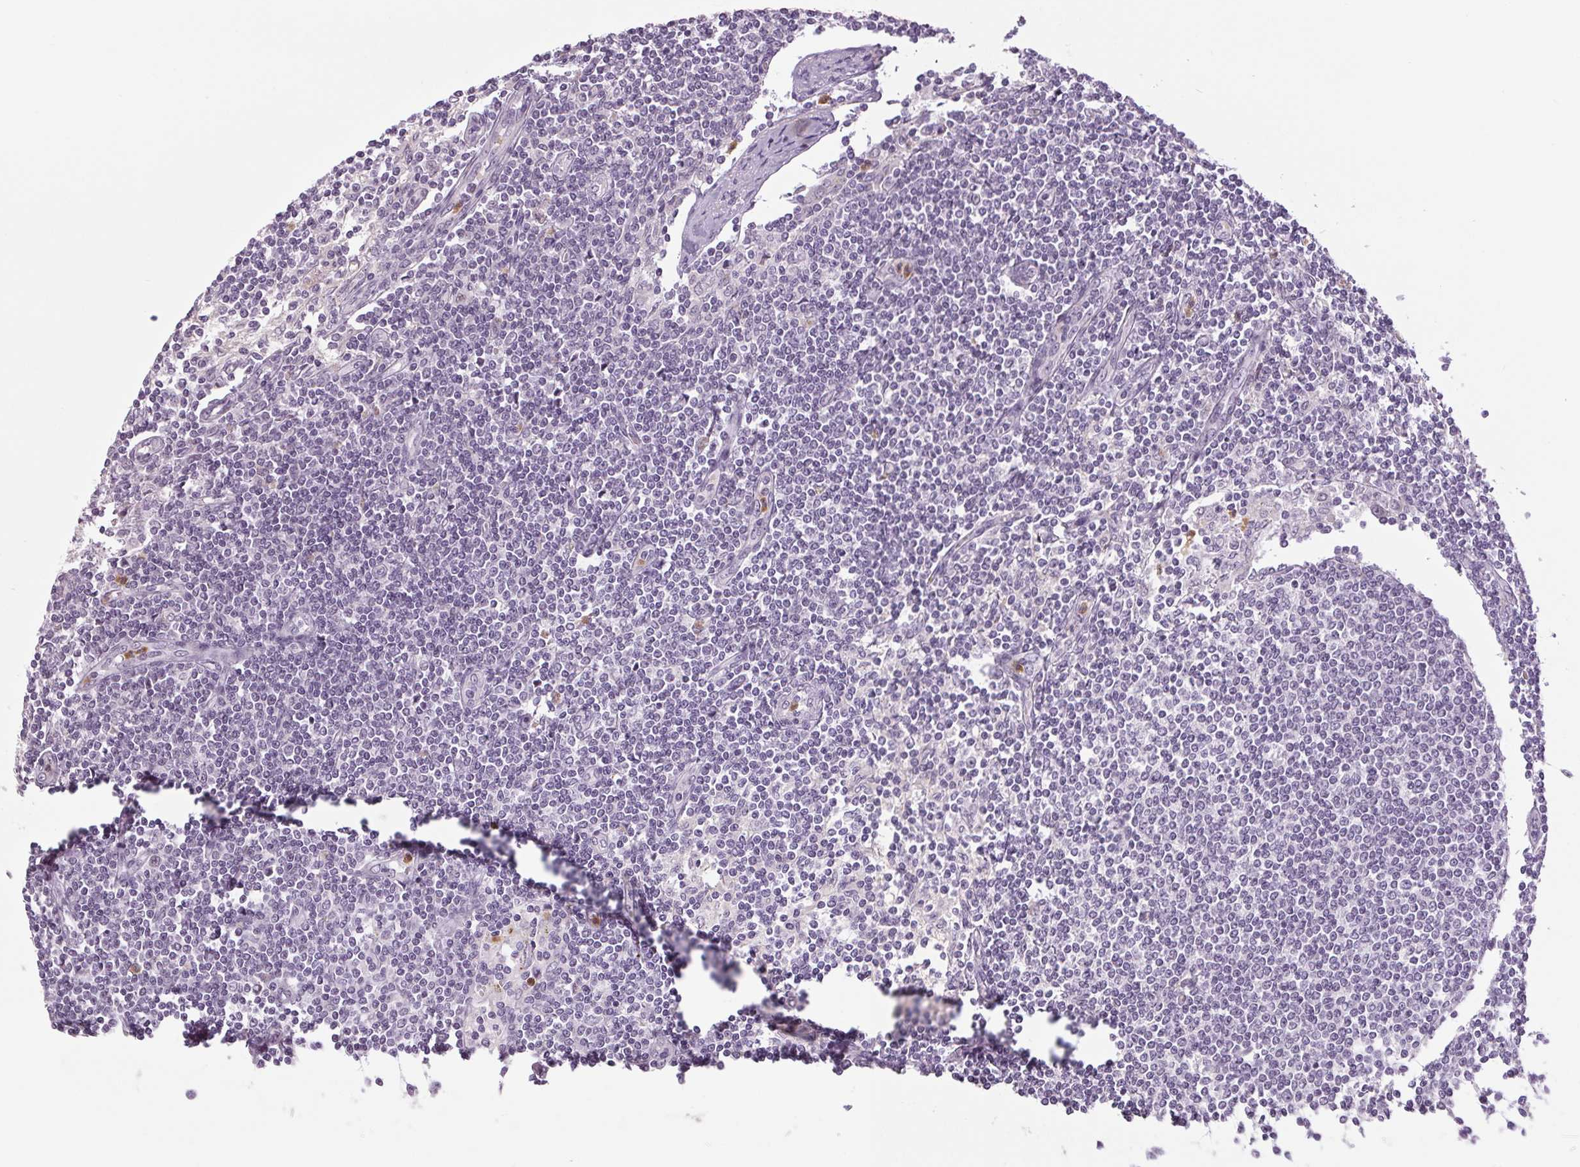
{"staining": {"intensity": "negative", "quantity": "none", "location": "none"}, "tissue": "lymph node", "cell_type": "Germinal center cells", "image_type": "normal", "snomed": [{"axis": "morphology", "description": "Normal tissue, NOS"}, {"axis": "topography", "description": "Lymph node"}], "caption": "High magnification brightfield microscopy of normal lymph node stained with DAB (brown) and counterstained with hematoxylin (blue): germinal center cells show no significant staining. Nuclei are stained in blue.", "gene": "SMIM6", "patient": {"sex": "female", "age": 69}}